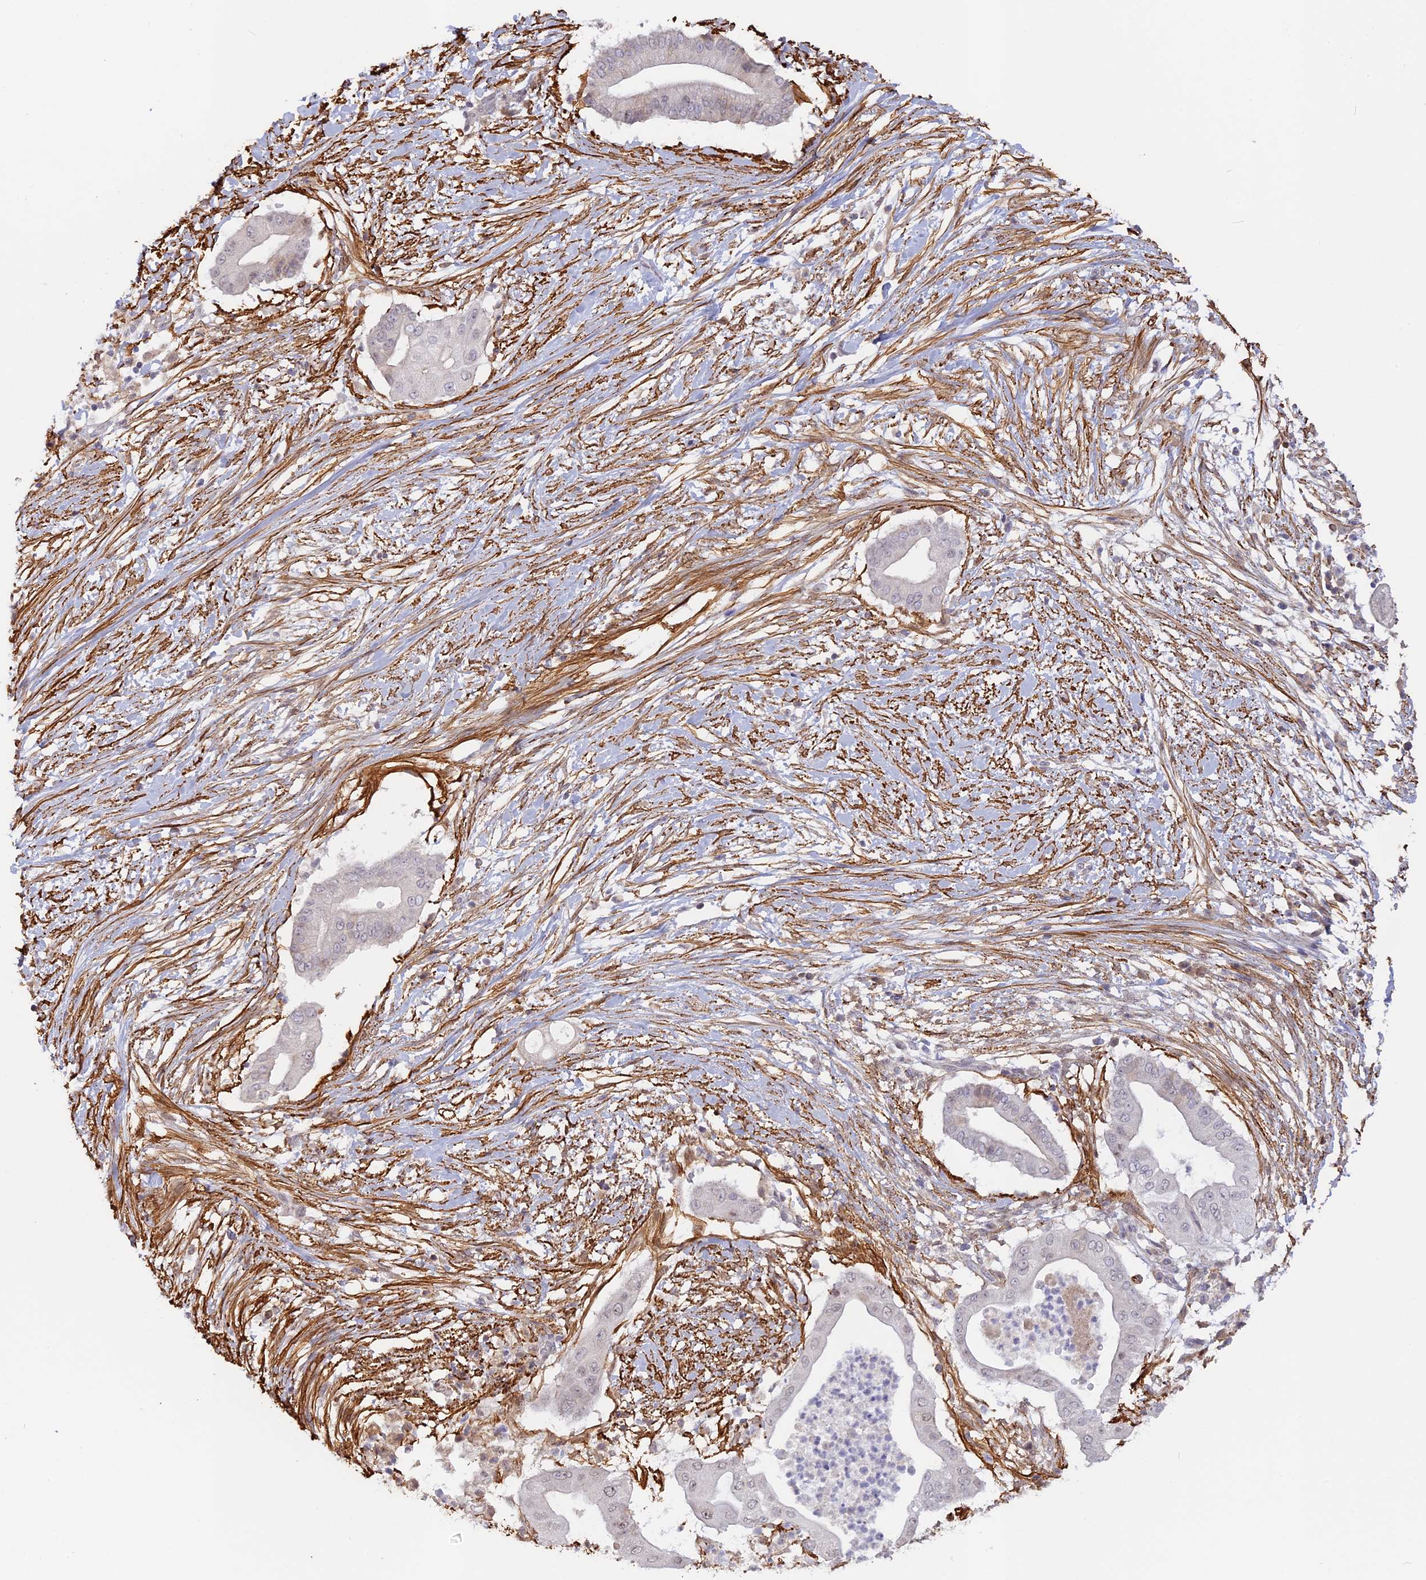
{"staining": {"intensity": "negative", "quantity": "none", "location": "none"}, "tissue": "pancreatic cancer", "cell_type": "Tumor cells", "image_type": "cancer", "snomed": [{"axis": "morphology", "description": "Adenocarcinoma, NOS"}, {"axis": "topography", "description": "Pancreas"}], "caption": "Immunohistochemical staining of human pancreatic cancer demonstrates no significant staining in tumor cells.", "gene": "CCDC154", "patient": {"sex": "male", "age": 68}}